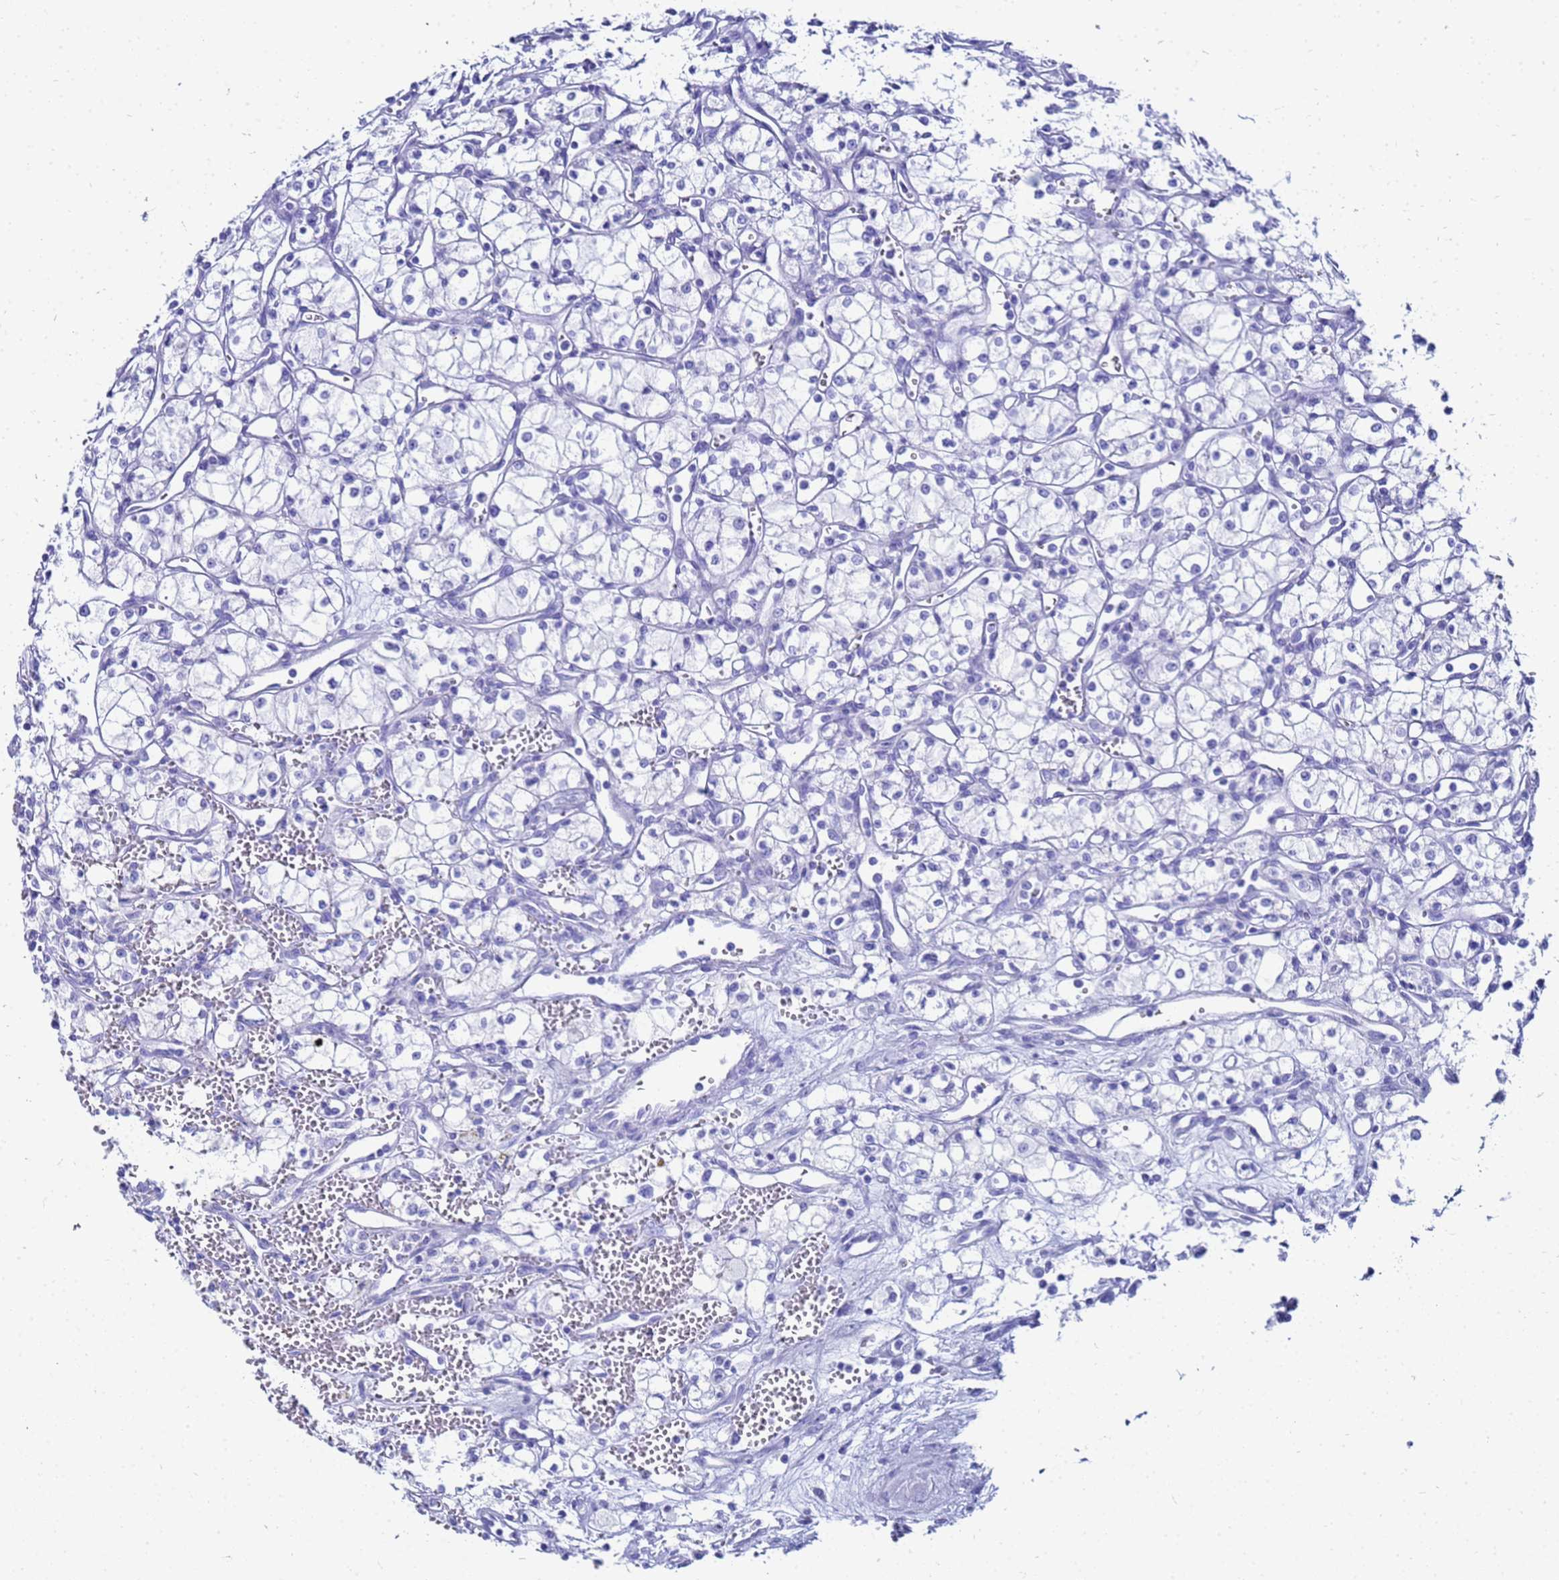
{"staining": {"intensity": "negative", "quantity": "none", "location": "none"}, "tissue": "renal cancer", "cell_type": "Tumor cells", "image_type": "cancer", "snomed": [{"axis": "morphology", "description": "Adenocarcinoma, NOS"}, {"axis": "topography", "description": "Kidney"}], "caption": "Immunohistochemistry image of neoplastic tissue: renal adenocarcinoma stained with DAB displays no significant protein positivity in tumor cells.", "gene": "CKB", "patient": {"sex": "male", "age": 59}}